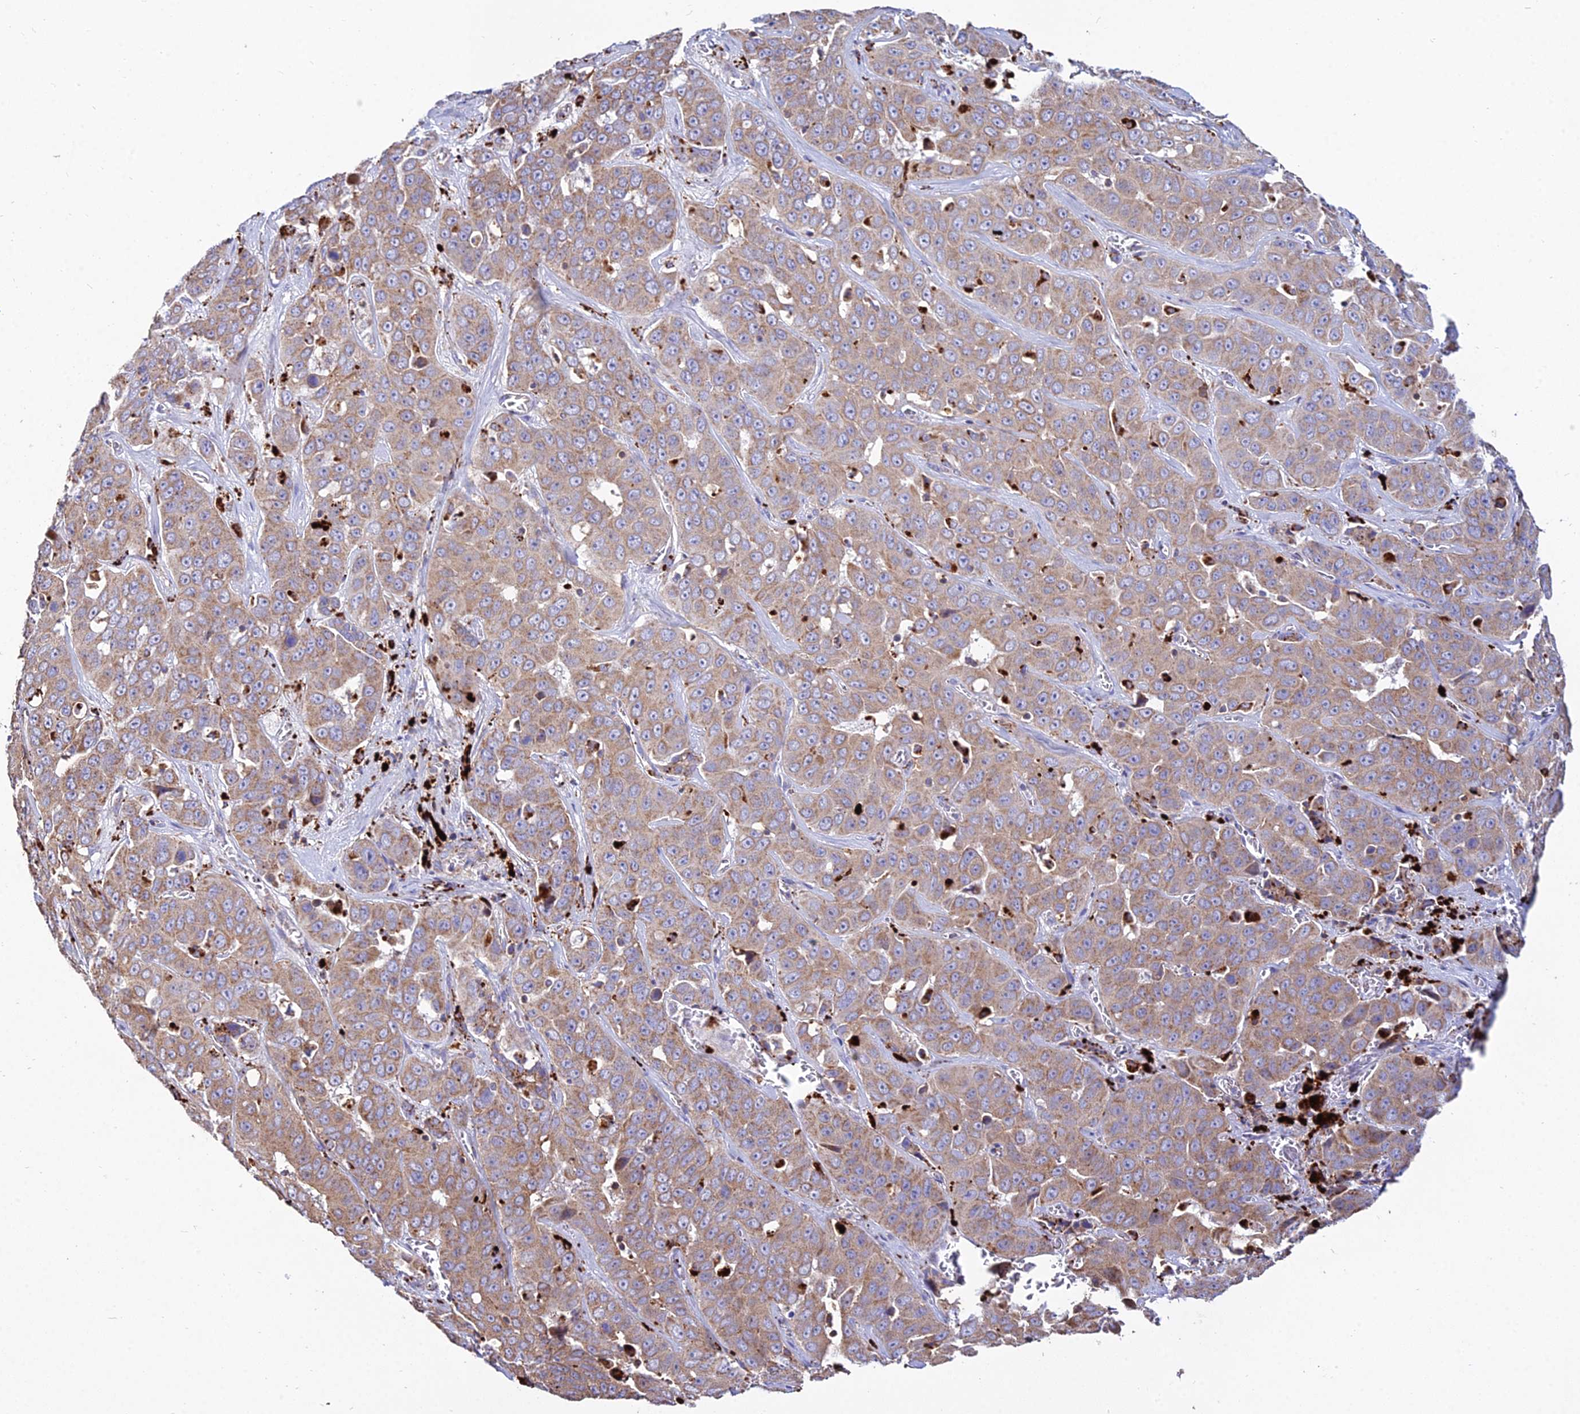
{"staining": {"intensity": "moderate", "quantity": ">75%", "location": "cytoplasmic/membranous"}, "tissue": "liver cancer", "cell_type": "Tumor cells", "image_type": "cancer", "snomed": [{"axis": "morphology", "description": "Cholangiocarcinoma"}, {"axis": "topography", "description": "Liver"}], "caption": "IHC histopathology image of neoplastic tissue: human cholangiocarcinoma (liver) stained using immunohistochemistry (IHC) demonstrates medium levels of moderate protein expression localized specifically in the cytoplasmic/membranous of tumor cells, appearing as a cytoplasmic/membranous brown color.", "gene": "PNLIPRP3", "patient": {"sex": "female", "age": 52}}